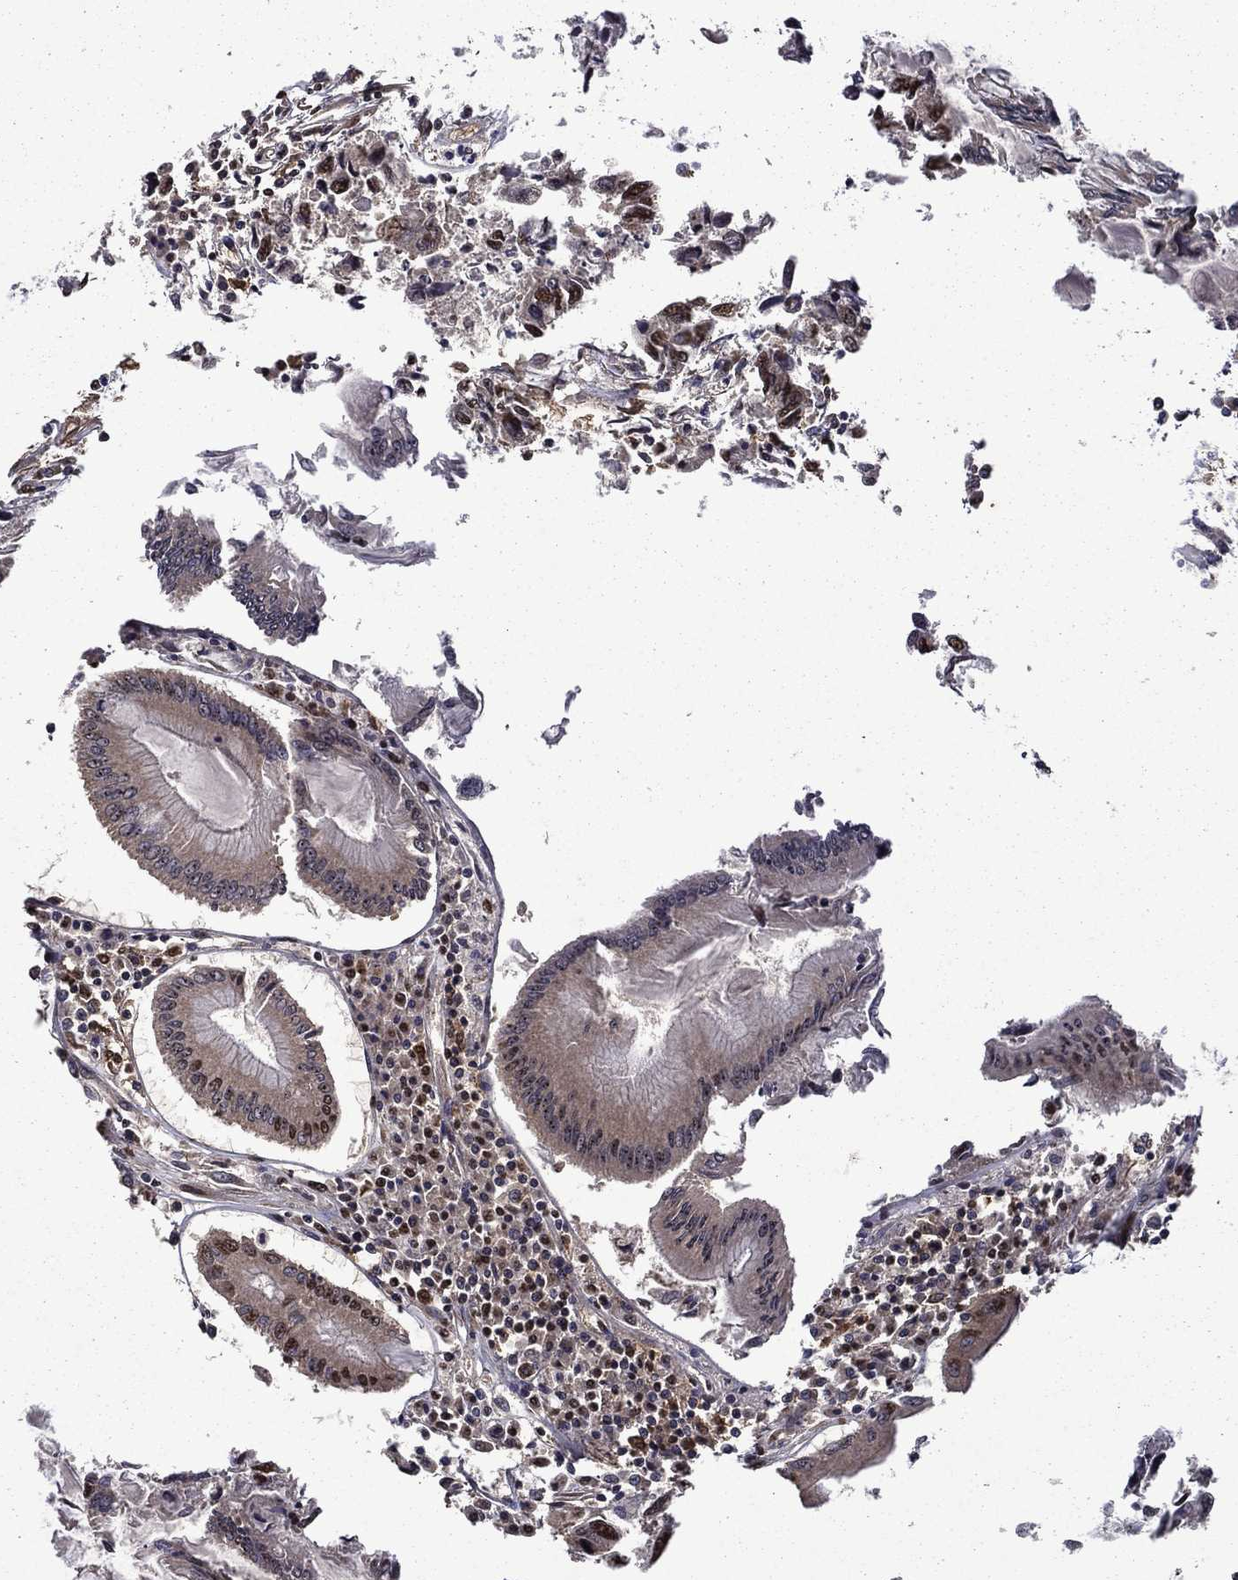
{"staining": {"intensity": "moderate", "quantity": "25%-75%", "location": "cytoplasmic/membranous,nuclear"}, "tissue": "colorectal cancer", "cell_type": "Tumor cells", "image_type": "cancer", "snomed": [{"axis": "morphology", "description": "Adenocarcinoma, NOS"}, {"axis": "topography", "description": "Colon"}], "caption": "This photomicrograph exhibits colorectal cancer (adenocarcinoma) stained with IHC to label a protein in brown. The cytoplasmic/membranous and nuclear of tumor cells show moderate positivity for the protein. Nuclei are counter-stained blue.", "gene": "ITM2B", "patient": {"sex": "female", "age": 65}}